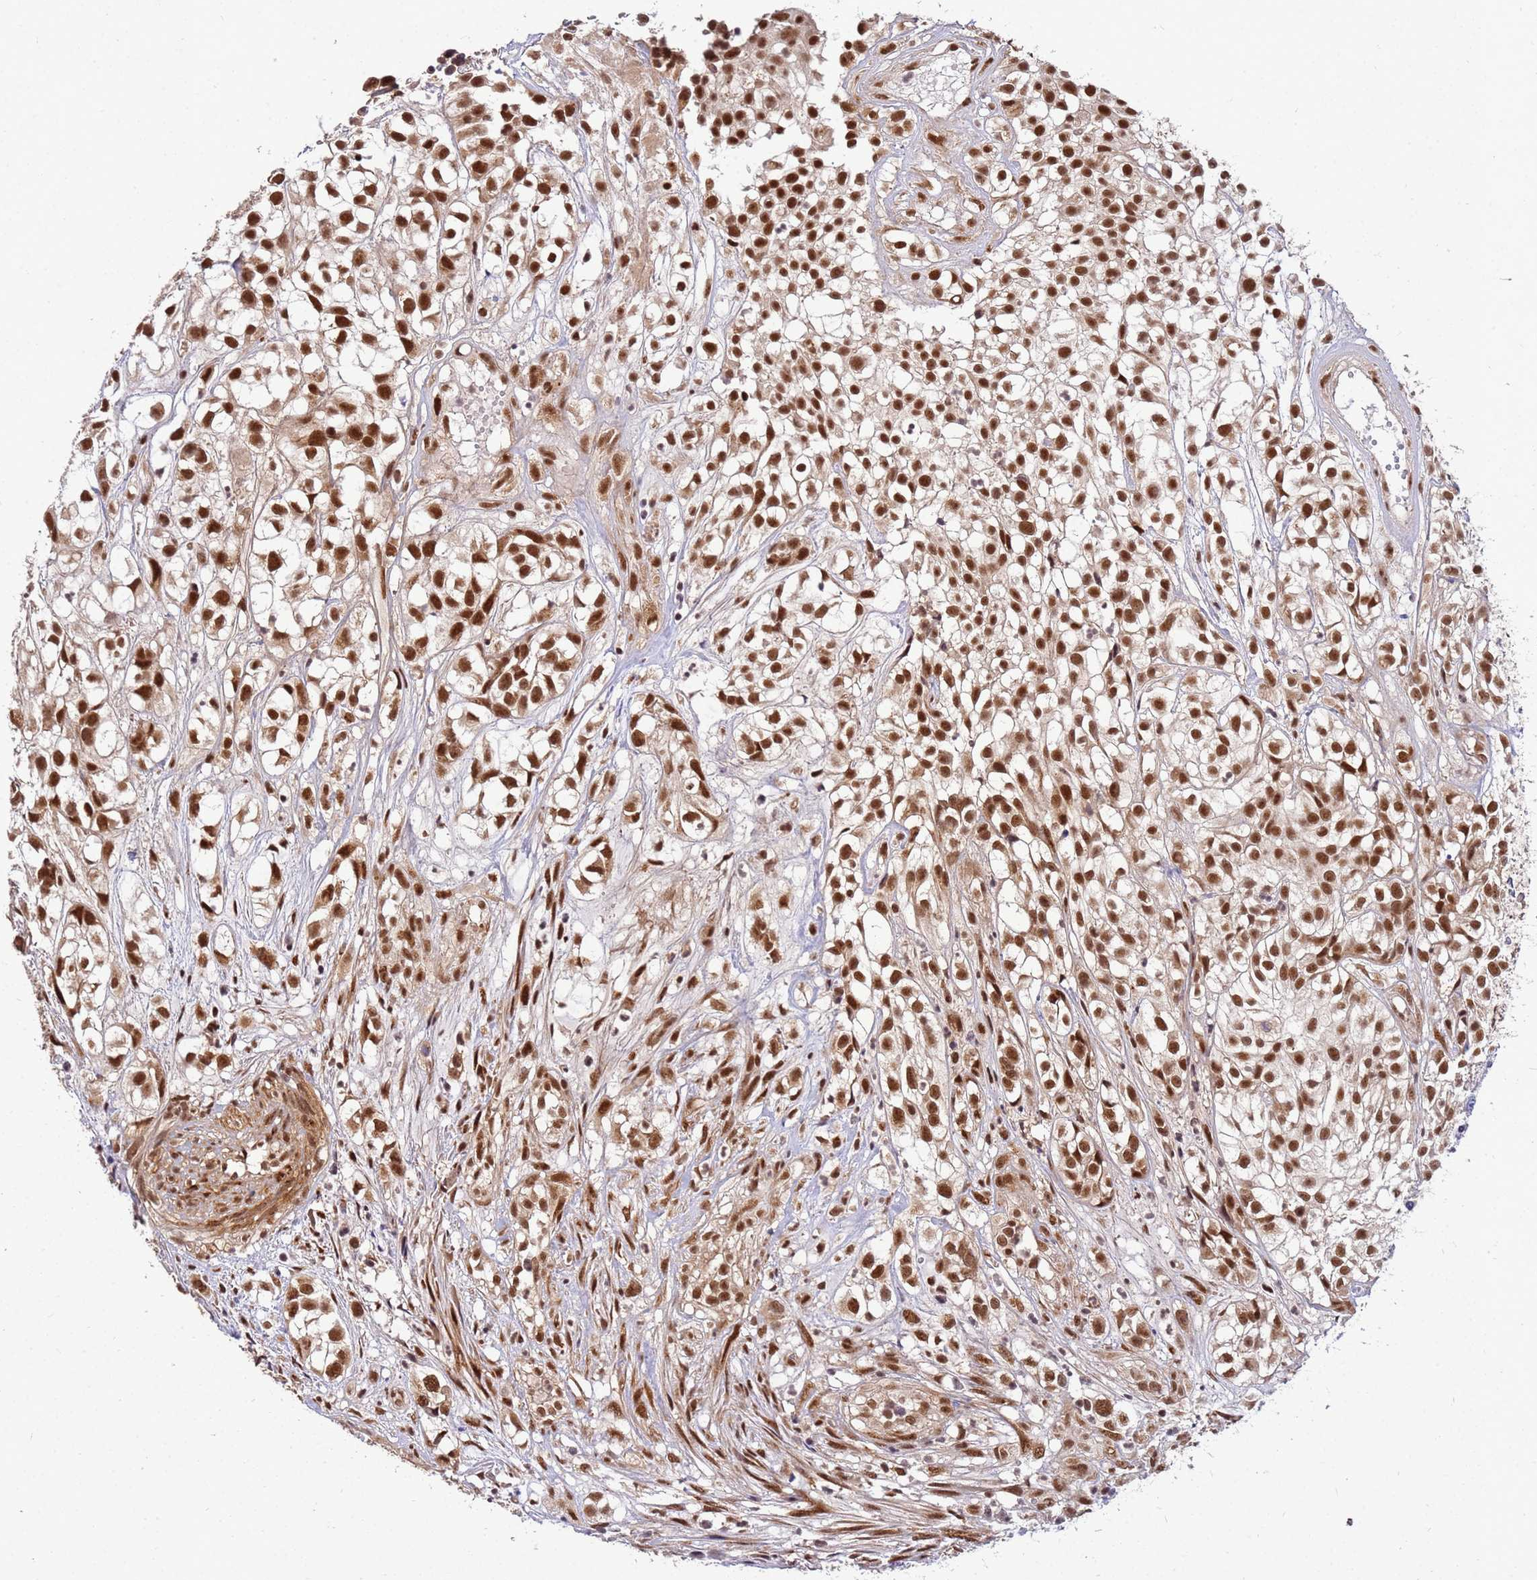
{"staining": {"intensity": "strong", "quantity": ">75%", "location": "nuclear"}, "tissue": "urothelial cancer", "cell_type": "Tumor cells", "image_type": "cancer", "snomed": [{"axis": "morphology", "description": "Urothelial carcinoma, High grade"}, {"axis": "topography", "description": "Urinary bladder"}], "caption": "Immunohistochemistry of urothelial cancer demonstrates high levels of strong nuclear staining in approximately >75% of tumor cells. (DAB IHC, brown staining for protein, blue staining for nuclei).", "gene": "NCBP2", "patient": {"sex": "male", "age": 56}}